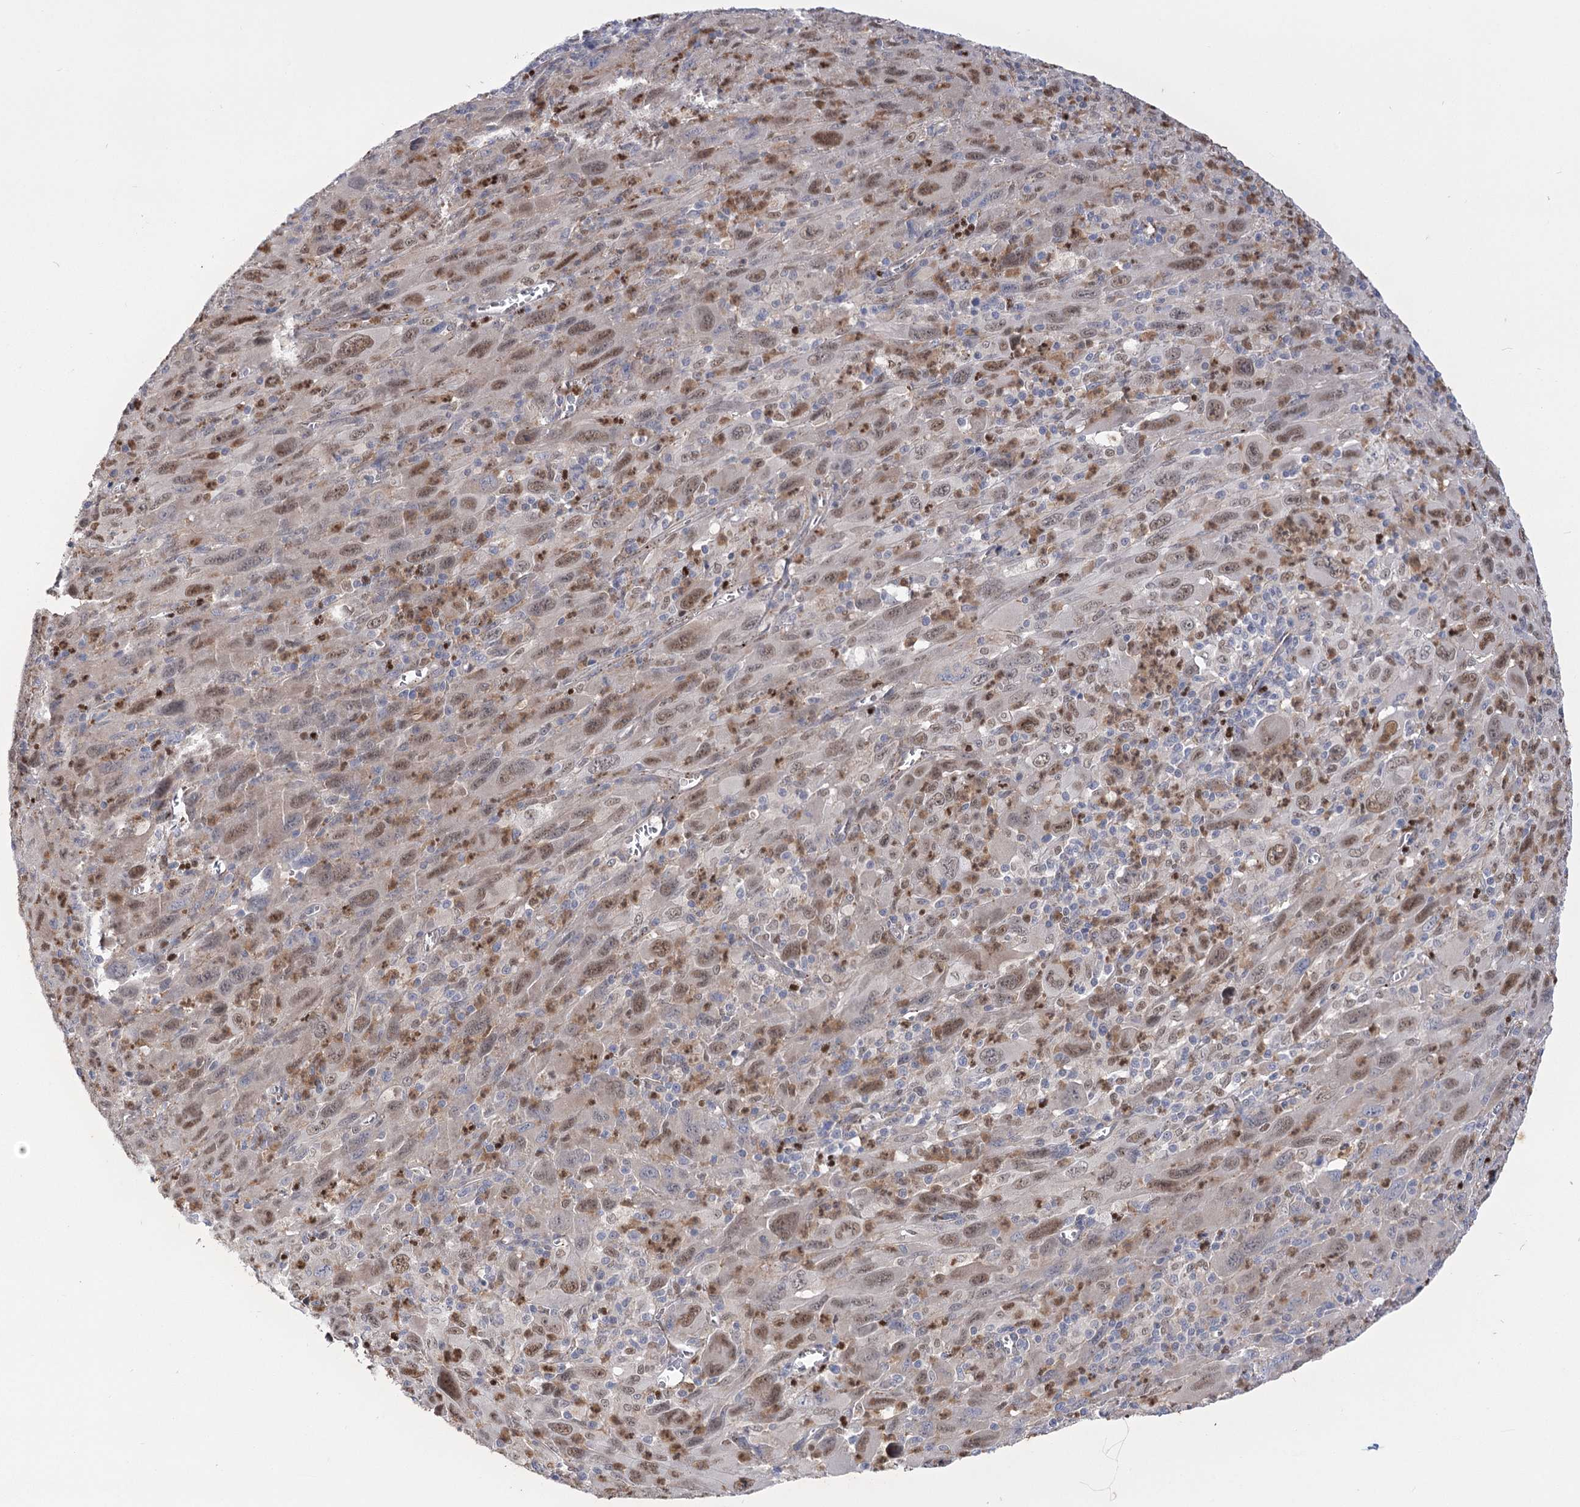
{"staining": {"intensity": "moderate", "quantity": ">75%", "location": "nuclear"}, "tissue": "melanoma", "cell_type": "Tumor cells", "image_type": "cancer", "snomed": [{"axis": "morphology", "description": "Malignant melanoma, Metastatic site"}, {"axis": "topography", "description": "Skin"}], "caption": "A photomicrograph showing moderate nuclear positivity in approximately >75% of tumor cells in melanoma, as visualized by brown immunohistochemical staining.", "gene": "SIAE", "patient": {"sex": "female", "age": 56}}